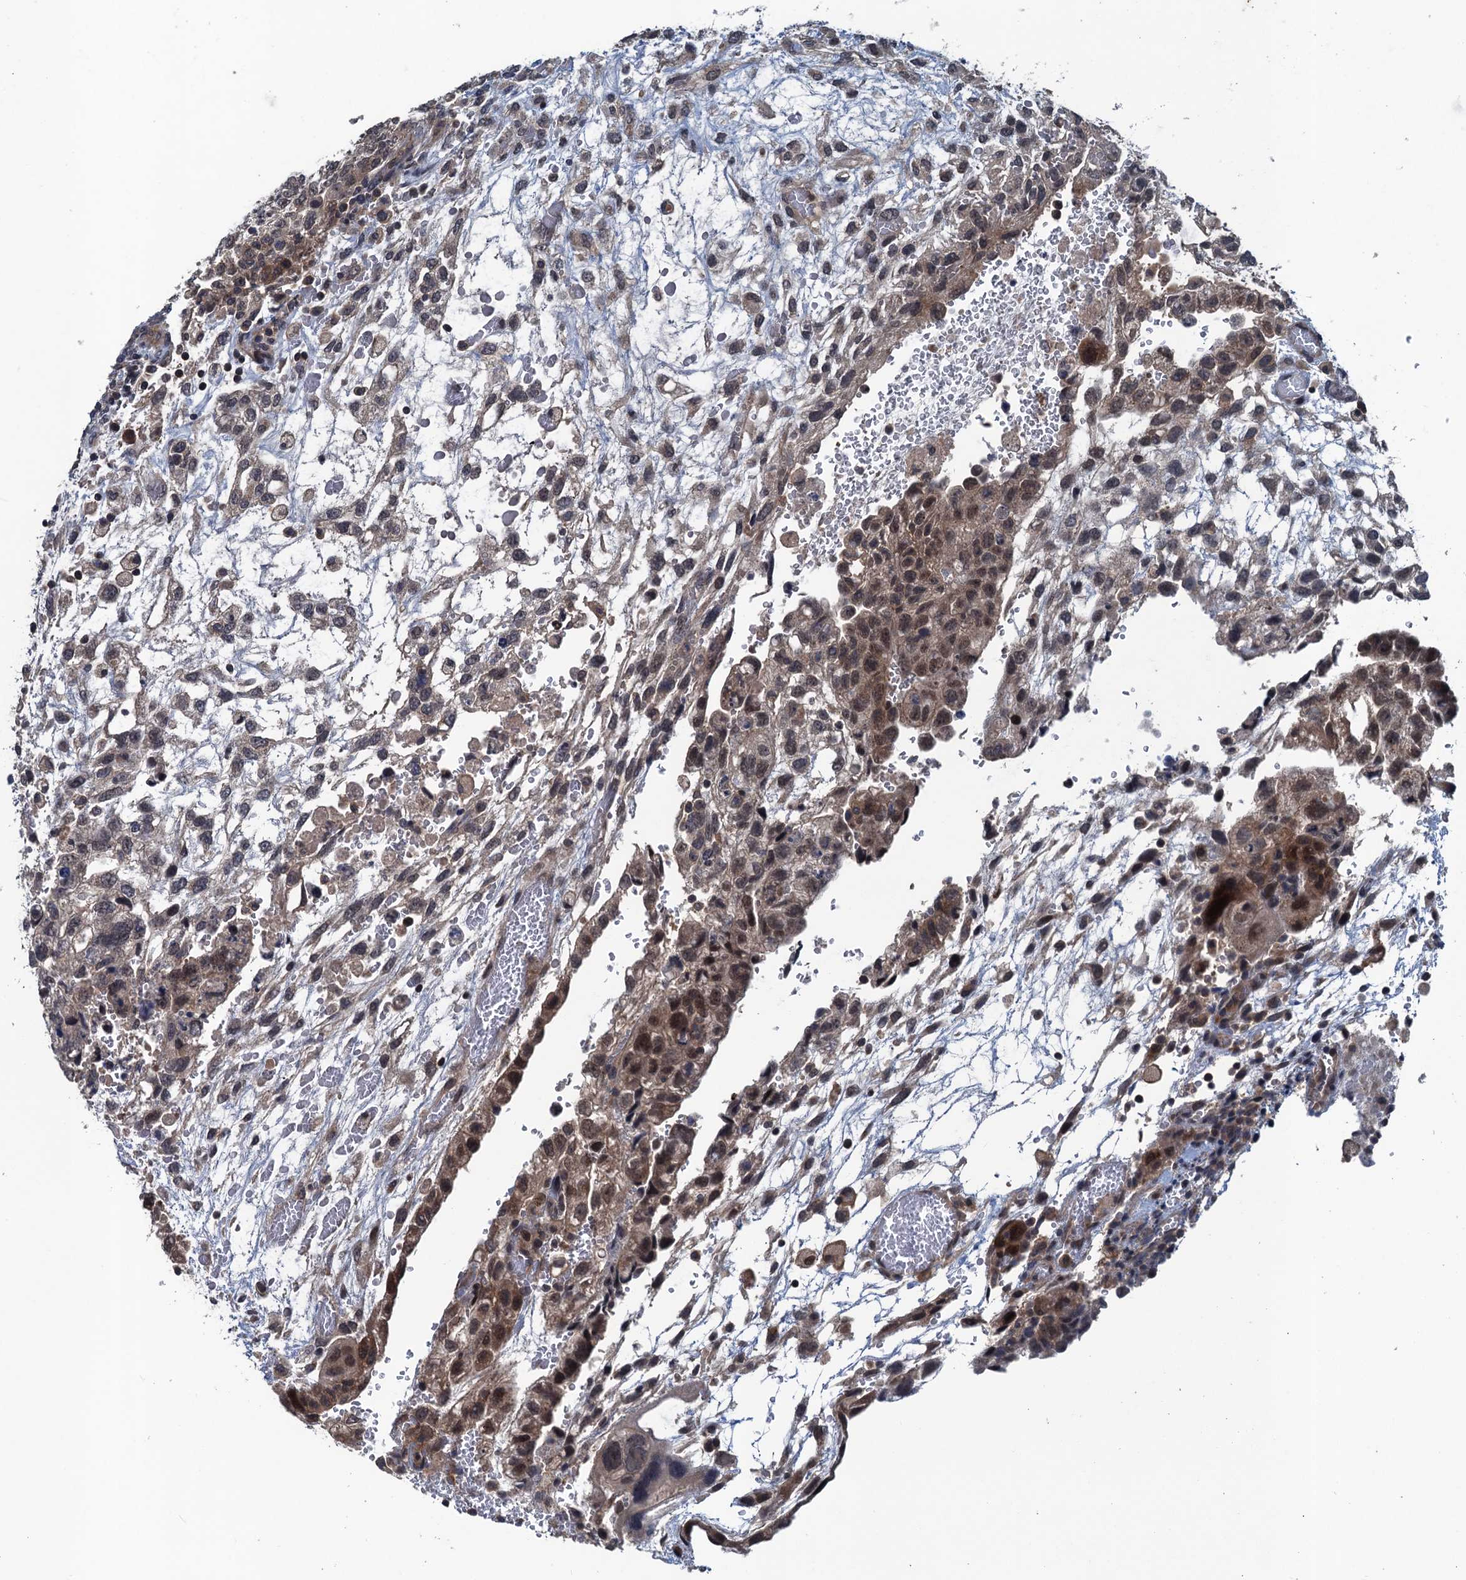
{"staining": {"intensity": "moderate", "quantity": ">75%", "location": "nuclear"}, "tissue": "testis cancer", "cell_type": "Tumor cells", "image_type": "cancer", "snomed": [{"axis": "morphology", "description": "Carcinoma, Embryonal, NOS"}, {"axis": "topography", "description": "Testis"}], "caption": "Moderate nuclear expression is present in approximately >75% of tumor cells in embryonal carcinoma (testis). (Stains: DAB (3,3'-diaminobenzidine) in brown, nuclei in blue, Microscopy: brightfield microscopy at high magnification).", "gene": "RNF165", "patient": {"sex": "male", "age": 36}}